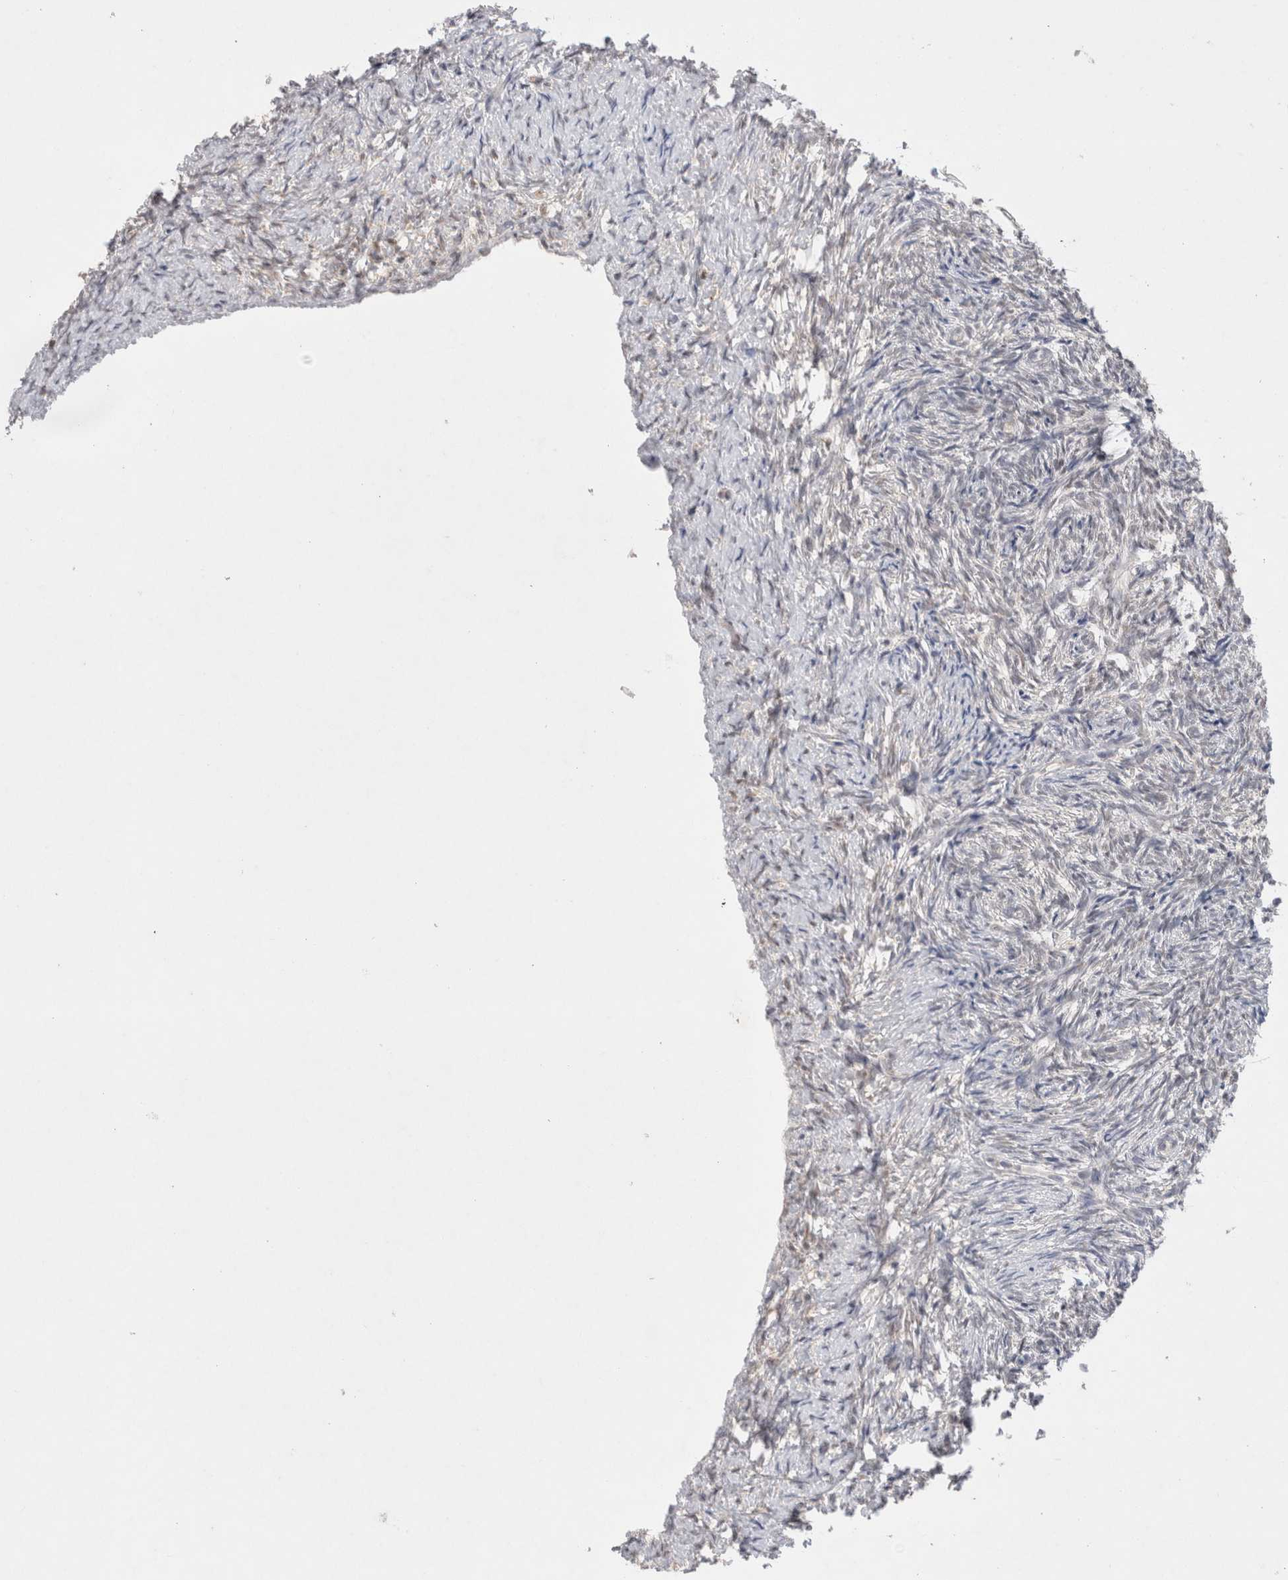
{"staining": {"intensity": "weak", "quantity": ">75%", "location": "cytoplasmic/membranous"}, "tissue": "ovary", "cell_type": "Follicle cells", "image_type": "normal", "snomed": [{"axis": "morphology", "description": "Normal tissue, NOS"}, {"axis": "topography", "description": "Ovary"}], "caption": "Immunohistochemical staining of normal ovary displays weak cytoplasmic/membranous protein staining in approximately >75% of follicle cells. (IHC, brightfield microscopy, high magnification).", "gene": "BICD2", "patient": {"sex": "female", "age": 41}}